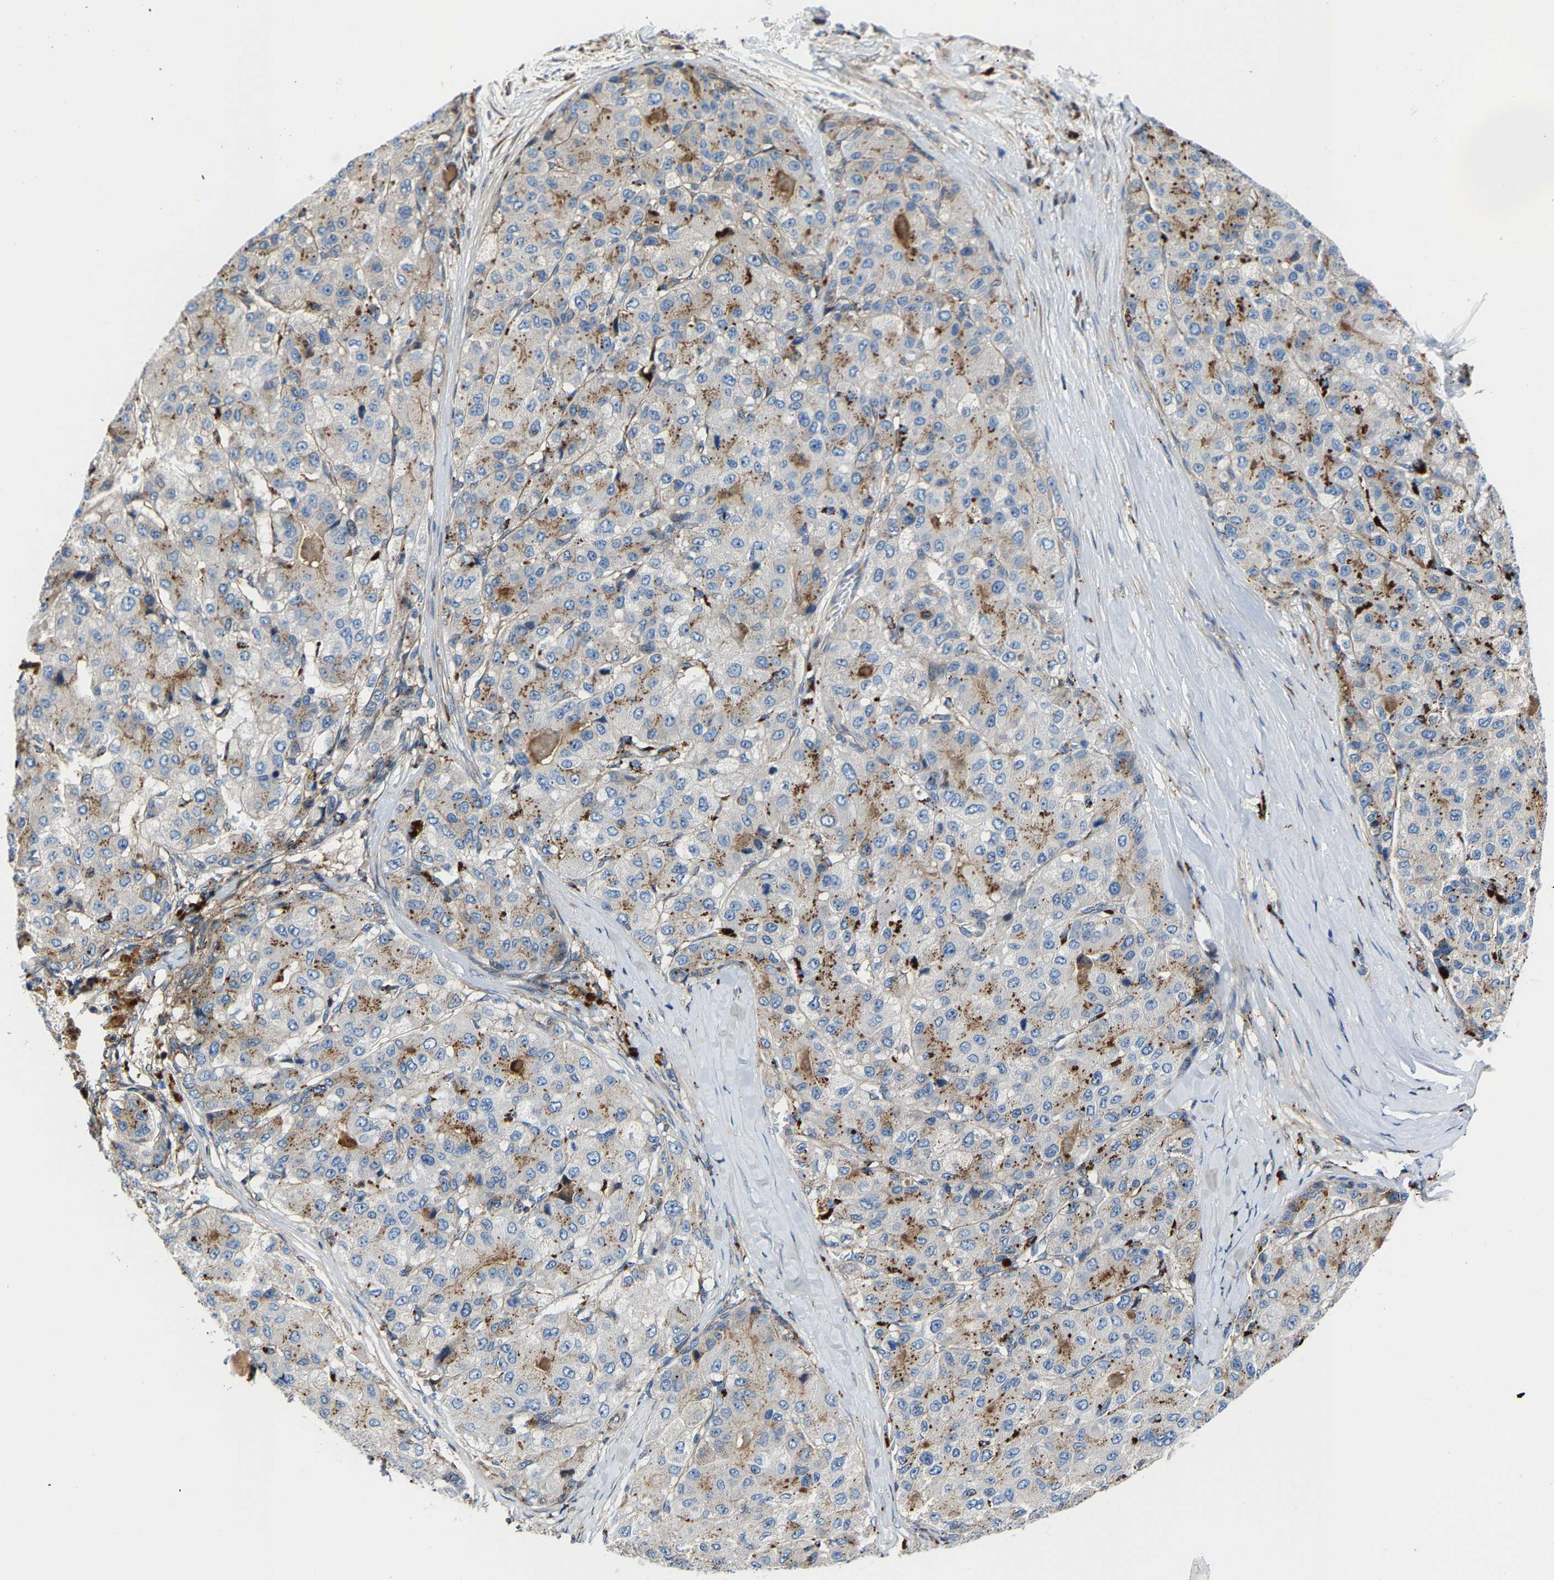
{"staining": {"intensity": "moderate", "quantity": "25%-75%", "location": "cytoplasmic/membranous"}, "tissue": "liver cancer", "cell_type": "Tumor cells", "image_type": "cancer", "snomed": [{"axis": "morphology", "description": "Carcinoma, Hepatocellular, NOS"}, {"axis": "topography", "description": "Liver"}], "caption": "Human liver cancer (hepatocellular carcinoma) stained with a brown dye shows moderate cytoplasmic/membranous positive expression in about 25%-75% of tumor cells.", "gene": "DPP7", "patient": {"sex": "male", "age": 80}}